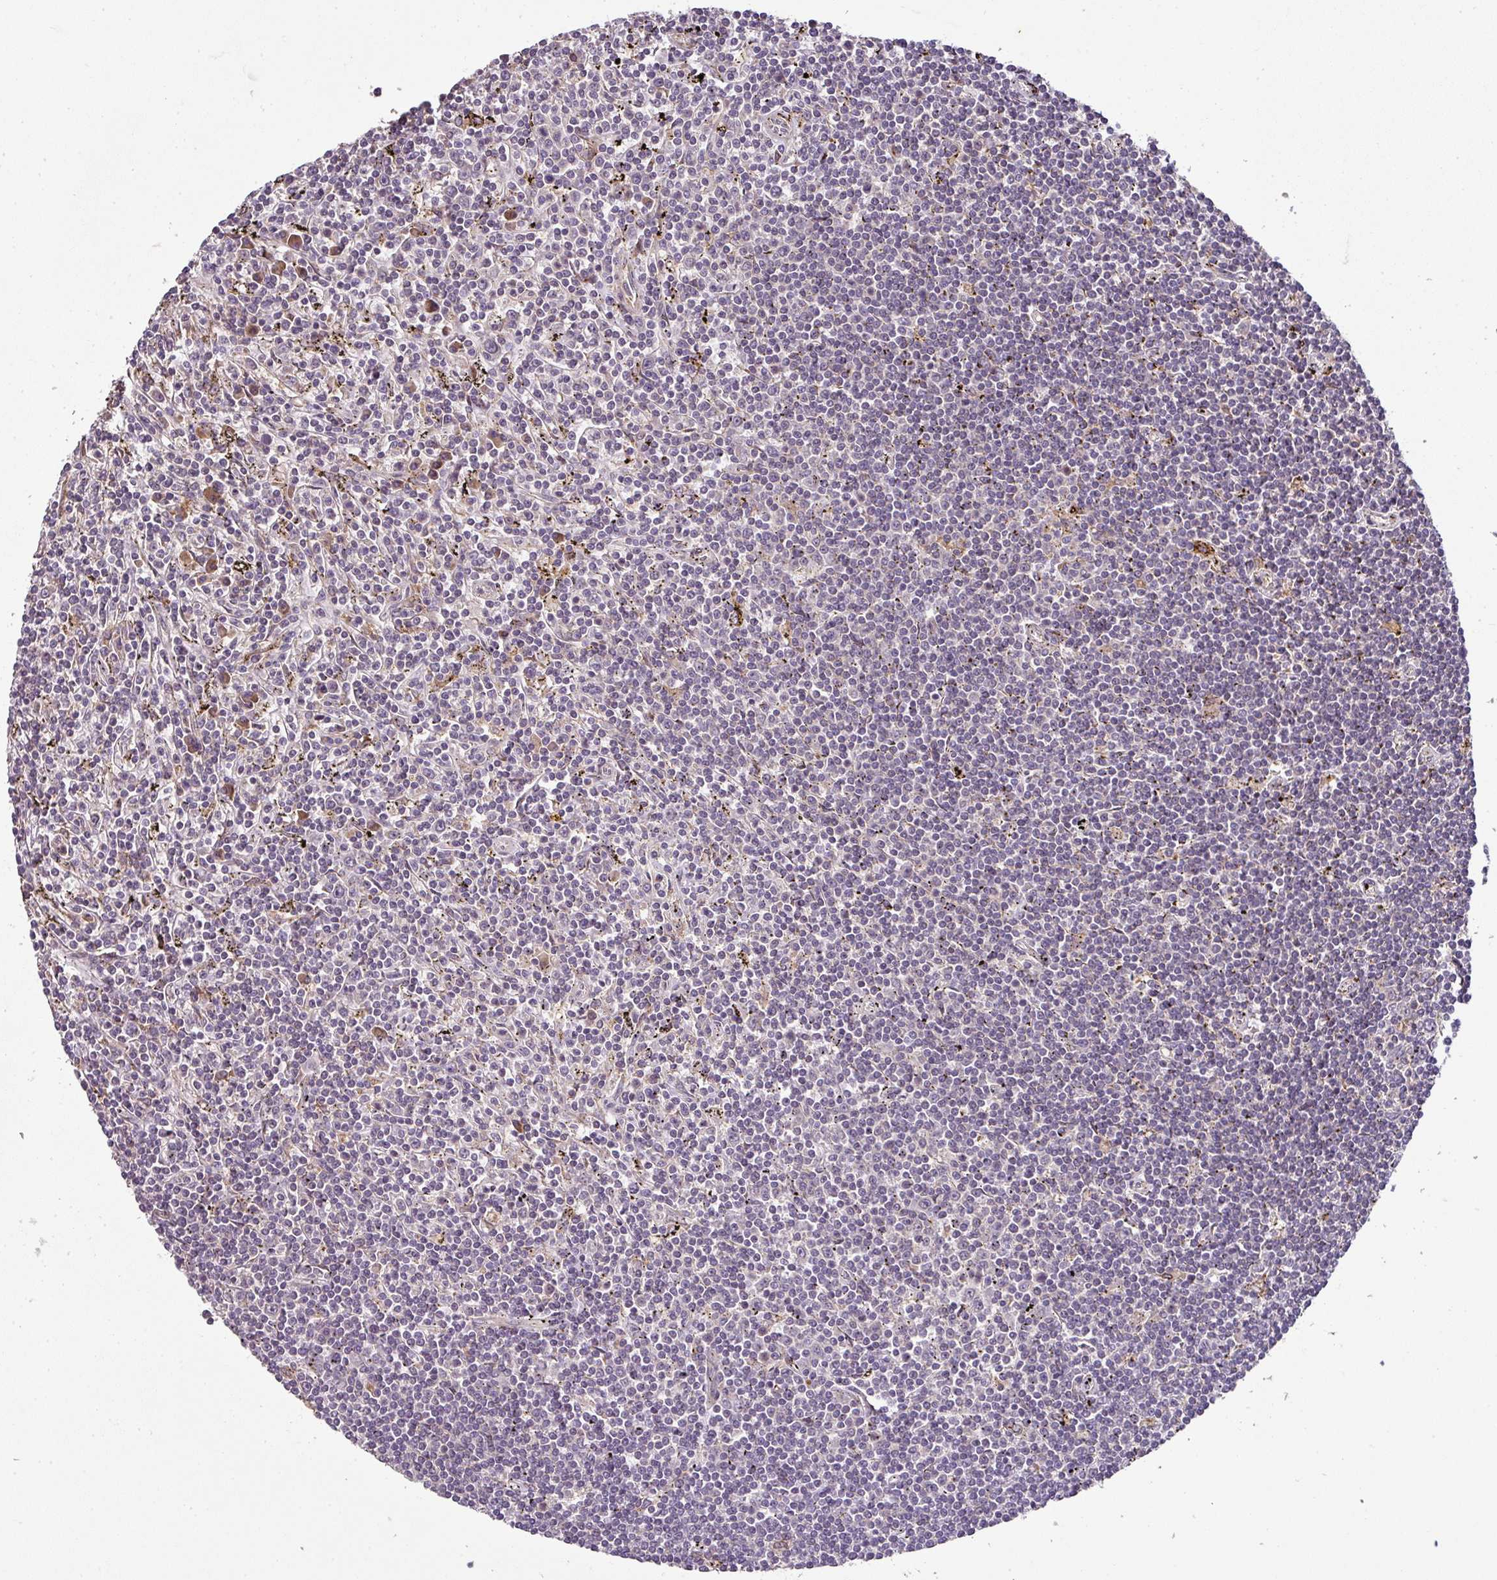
{"staining": {"intensity": "negative", "quantity": "none", "location": "none"}, "tissue": "lymphoma", "cell_type": "Tumor cells", "image_type": "cancer", "snomed": [{"axis": "morphology", "description": "Malignant lymphoma, non-Hodgkin's type, Low grade"}, {"axis": "topography", "description": "Spleen"}], "caption": "IHC histopathology image of neoplastic tissue: low-grade malignant lymphoma, non-Hodgkin's type stained with DAB (3,3'-diaminobenzidine) exhibits no significant protein staining in tumor cells. (Stains: DAB immunohistochemistry (IHC) with hematoxylin counter stain, Microscopy: brightfield microscopy at high magnification).", "gene": "SPCS3", "patient": {"sex": "male", "age": 76}}